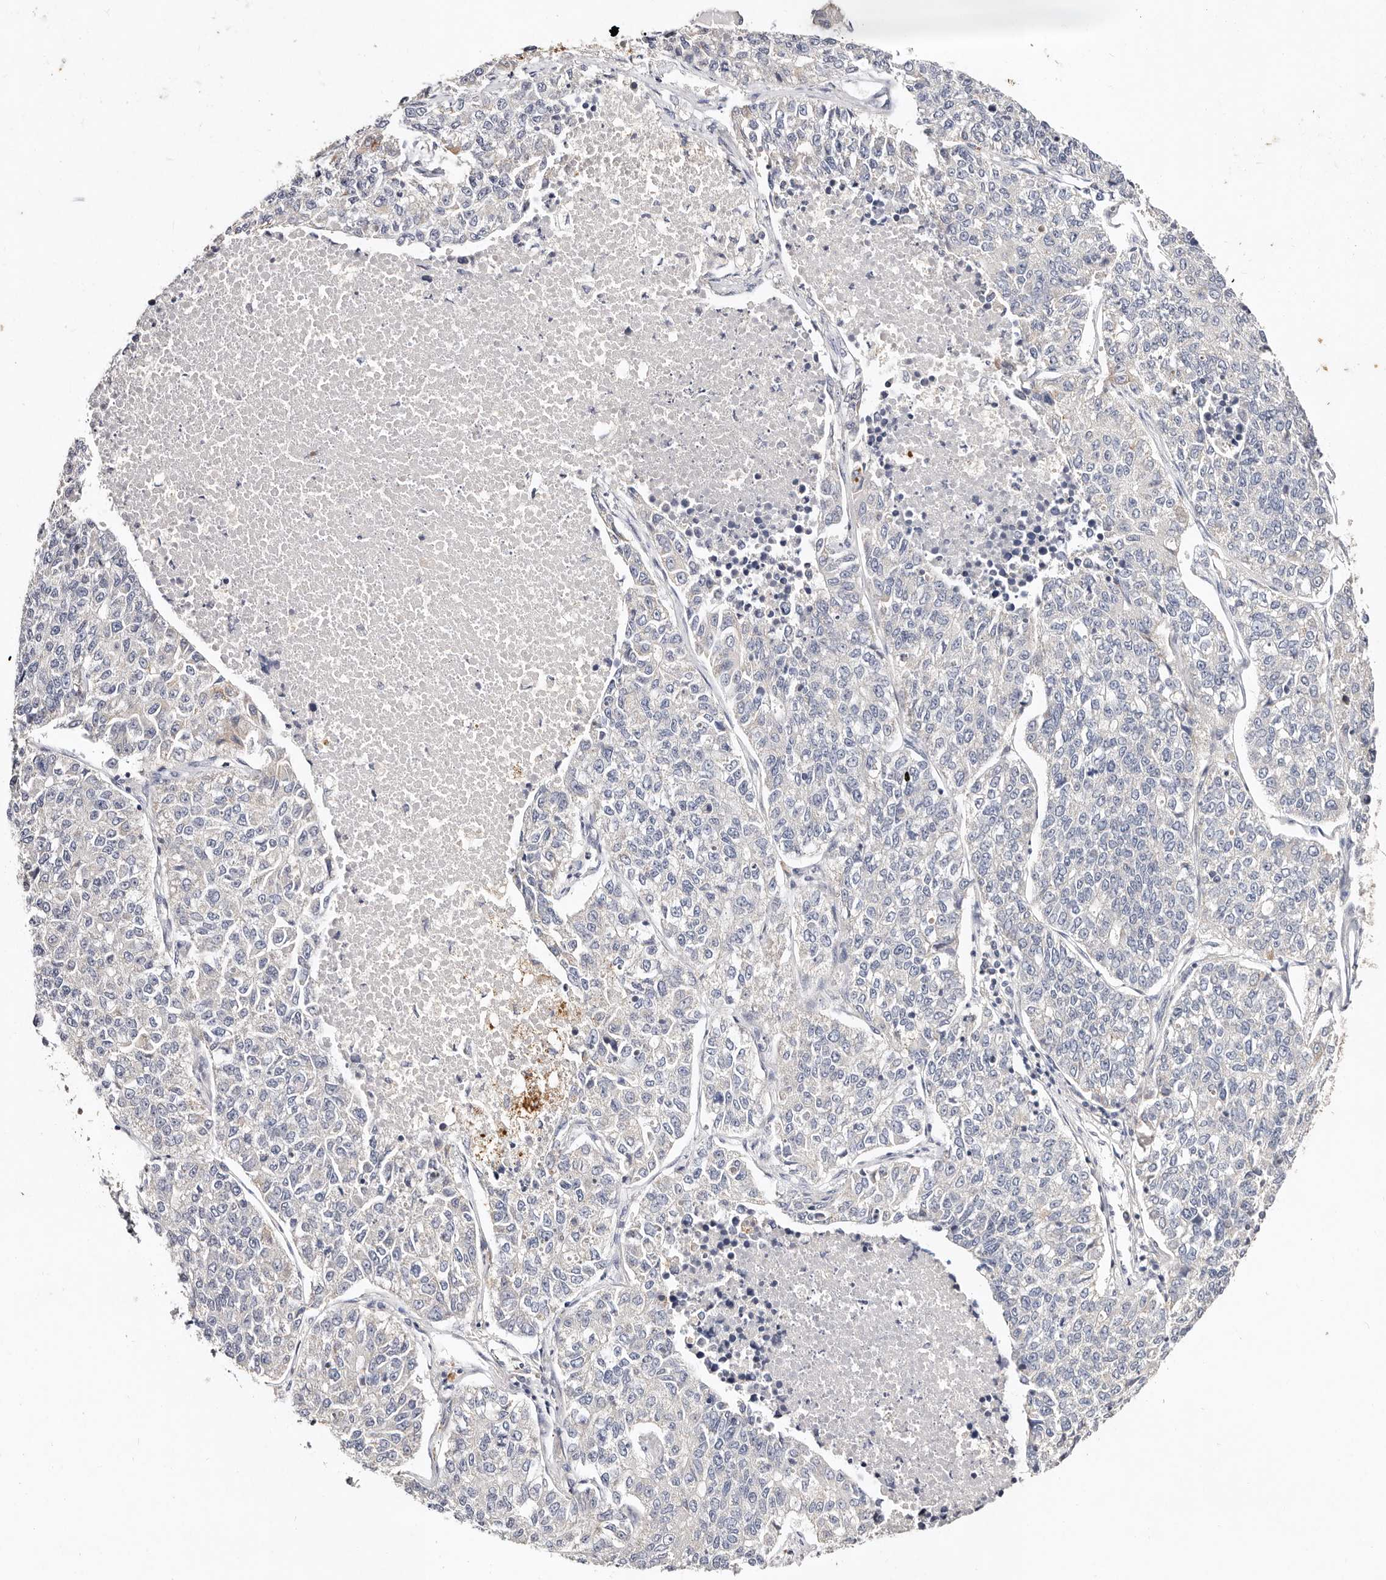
{"staining": {"intensity": "negative", "quantity": "none", "location": "none"}, "tissue": "lung cancer", "cell_type": "Tumor cells", "image_type": "cancer", "snomed": [{"axis": "morphology", "description": "Adenocarcinoma, NOS"}, {"axis": "topography", "description": "Lung"}], "caption": "DAB immunohistochemical staining of human lung adenocarcinoma exhibits no significant expression in tumor cells. (Immunohistochemistry, brightfield microscopy, high magnification).", "gene": "VIPAS39", "patient": {"sex": "male", "age": 49}}